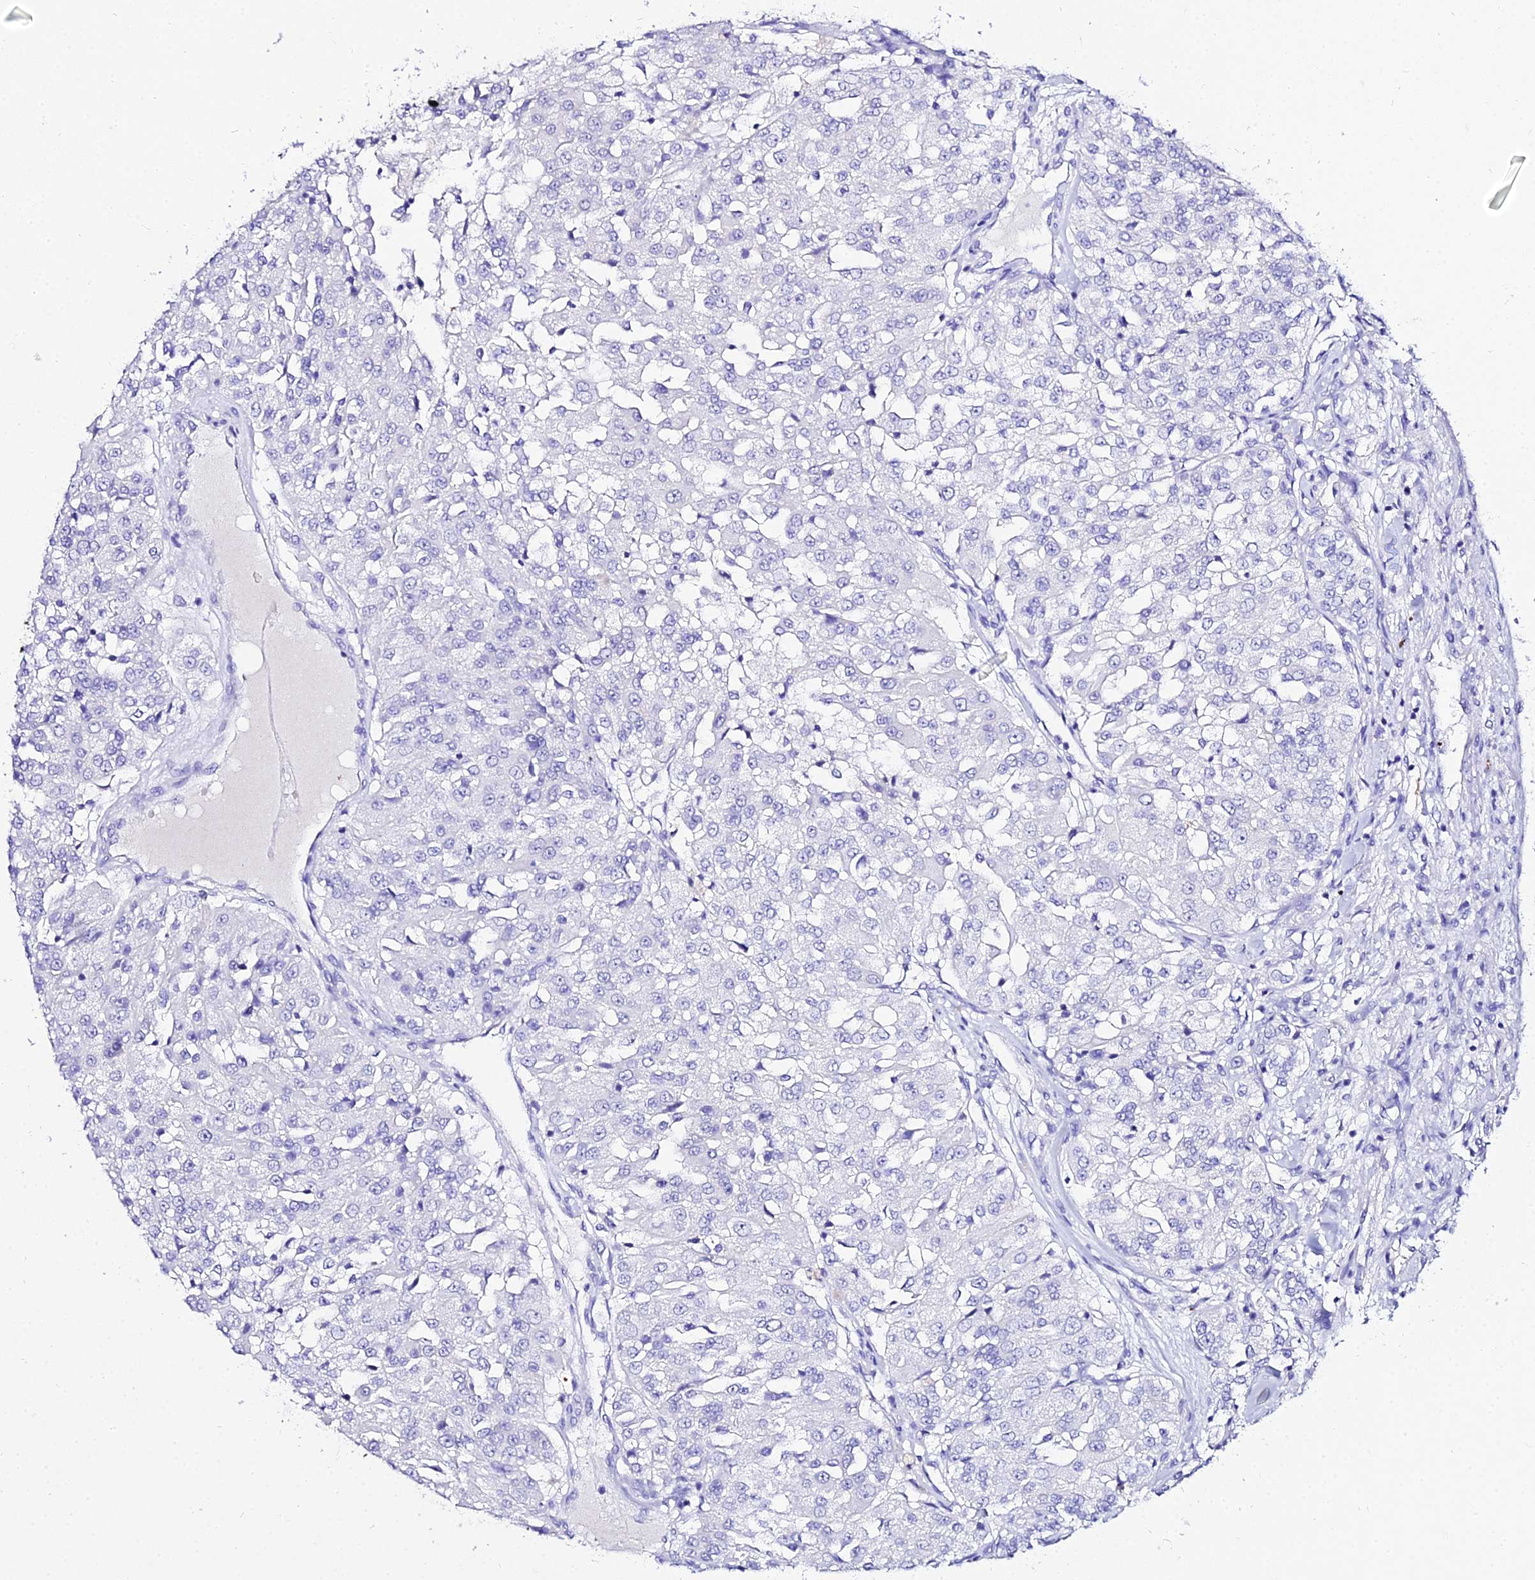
{"staining": {"intensity": "negative", "quantity": "none", "location": "none"}, "tissue": "renal cancer", "cell_type": "Tumor cells", "image_type": "cancer", "snomed": [{"axis": "morphology", "description": "Adenocarcinoma, NOS"}, {"axis": "topography", "description": "Kidney"}], "caption": "This histopathology image is of adenocarcinoma (renal) stained with IHC to label a protein in brown with the nuclei are counter-stained blue. There is no staining in tumor cells.", "gene": "TUBA3D", "patient": {"sex": "female", "age": 63}}